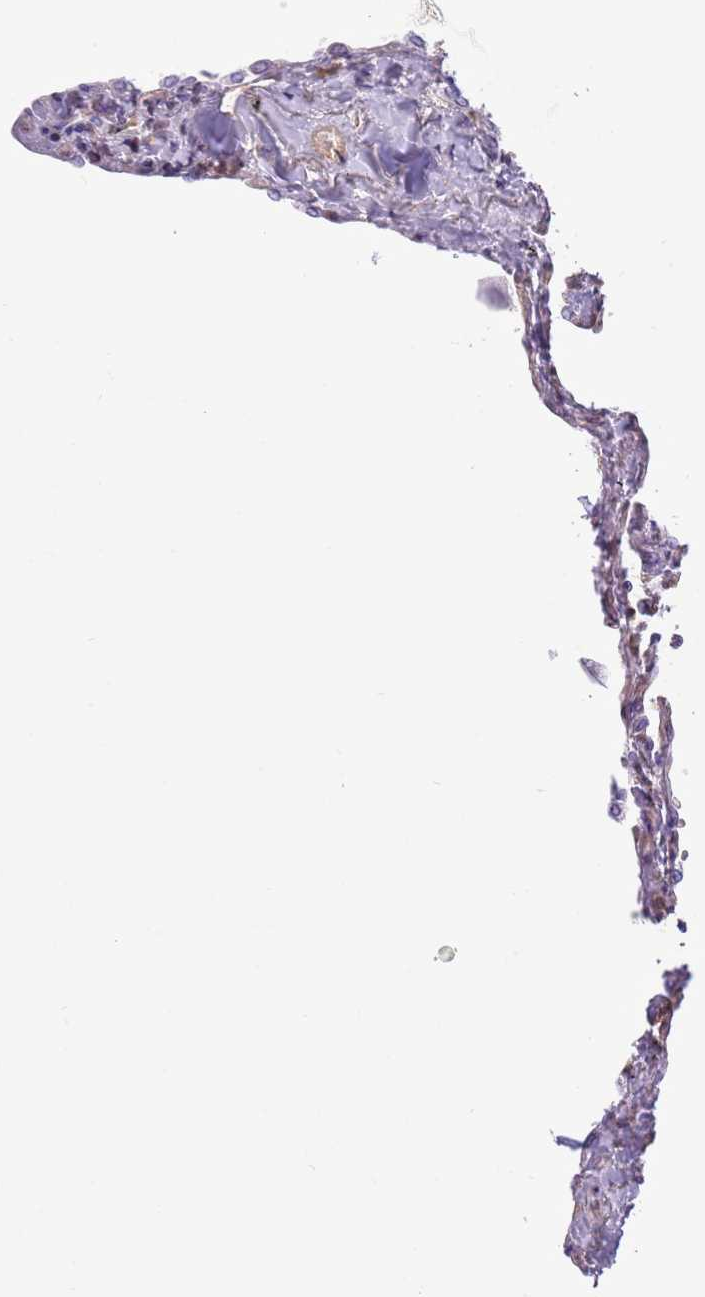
{"staining": {"intensity": "moderate", "quantity": "25%-75%", "location": "nuclear"}, "tissue": "lung", "cell_type": "Alveolar cells", "image_type": "normal", "snomed": [{"axis": "morphology", "description": "Normal tissue, NOS"}, {"axis": "topography", "description": "Lung"}], "caption": "This image demonstrates unremarkable lung stained with IHC to label a protein in brown. The nuclear of alveolar cells show moderate positivity for the protein. Nuclei are counter-stained blue.", "gene": "NSFL1C", "patient": {"sex": "female", "age": 67}}